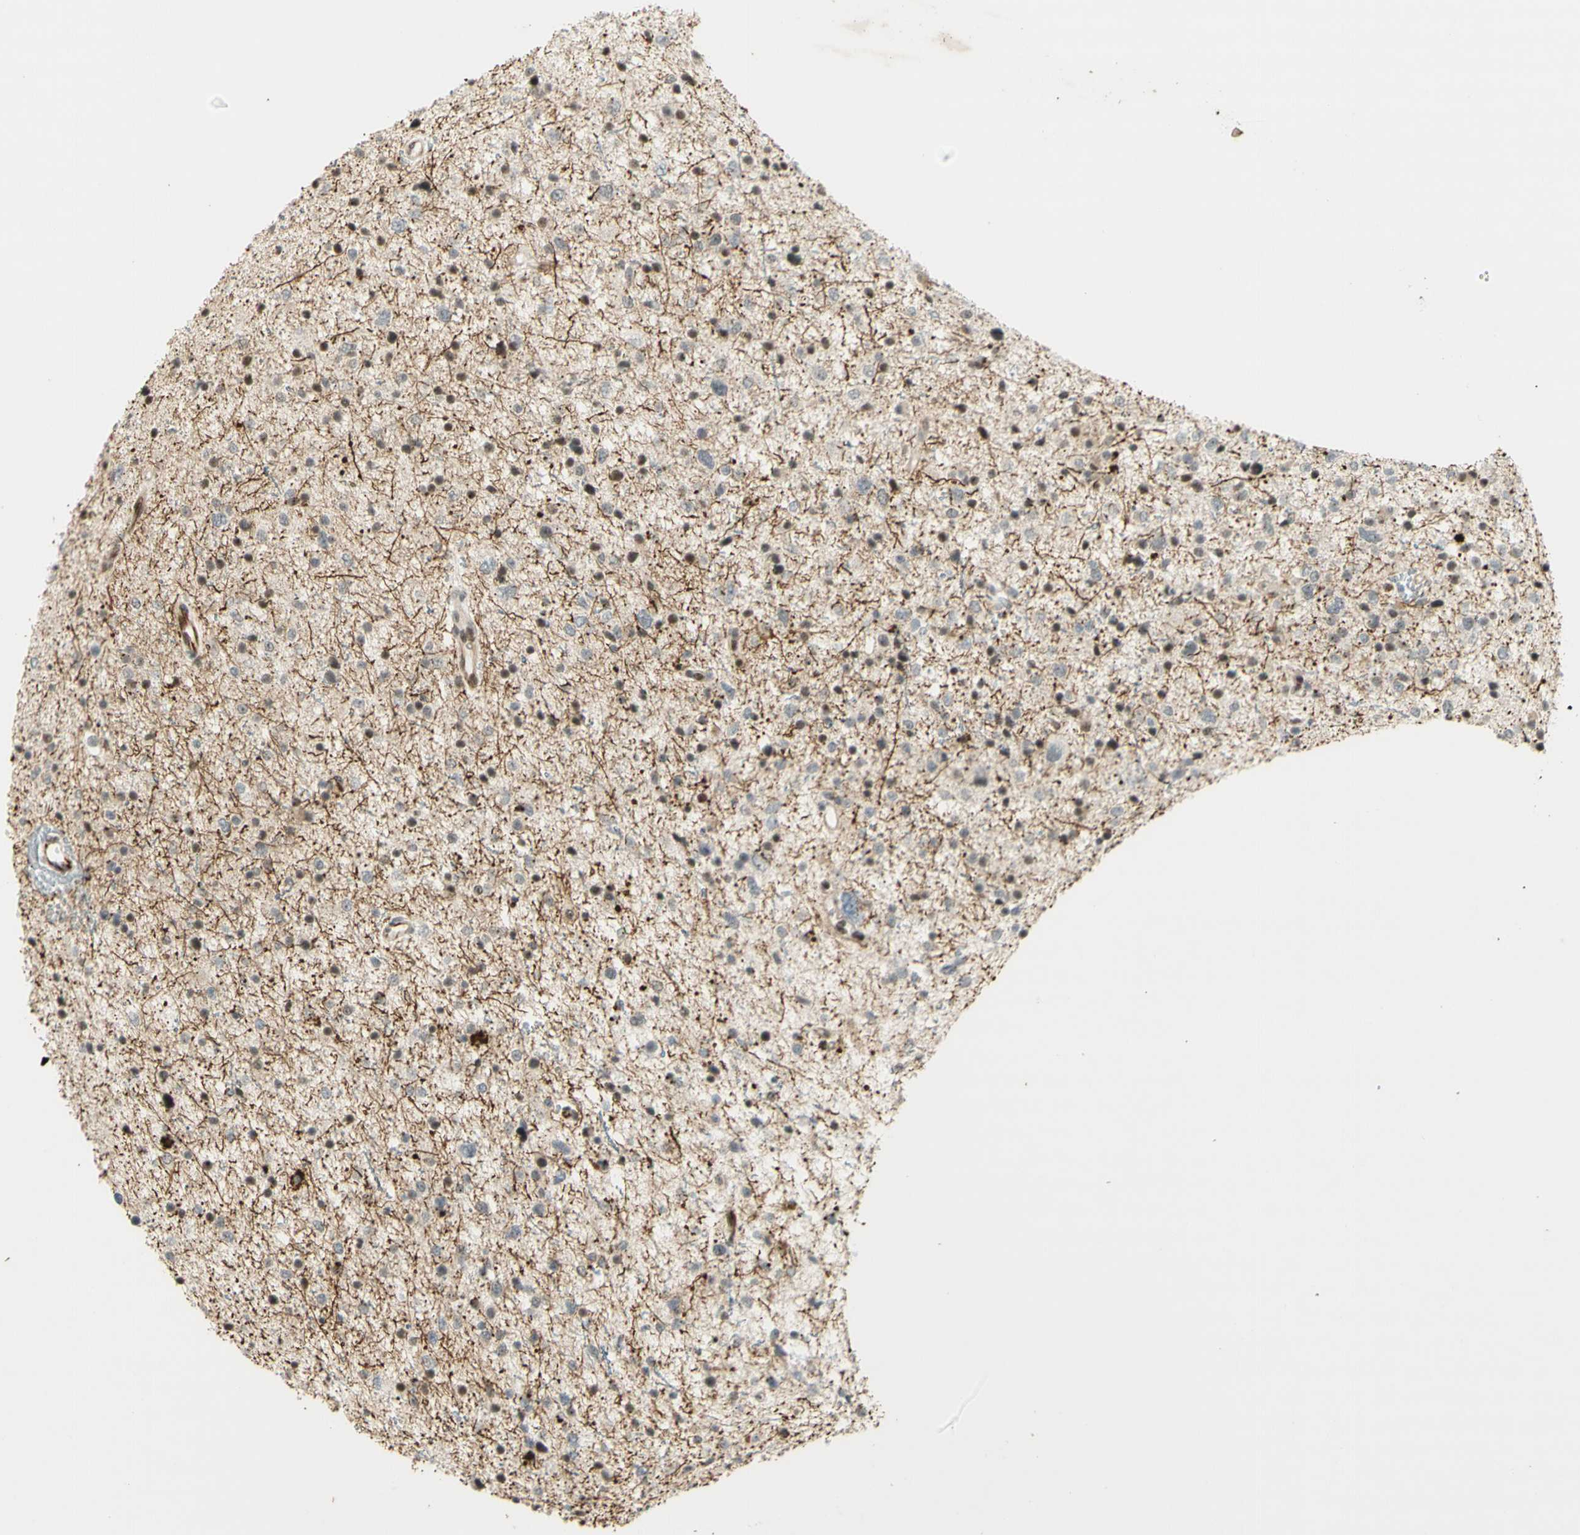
{"staining": {"intensity": "moderate", "quantity": "25%-75%", "location": "cytoplasmic/membranous,nuclear"}, "tissue": "glioma", "cell_type": "Tumor cells", "image_type": "cancer", "snomed": [{"axis": "morphology", "description": "Glioma, malignant, Low grade"}, {"axis": "topography", "description": "Brain"}], "caption": "Immunohistochemistry (DAB) staining of malignant glioma (low-grade) displays moderate cytoplasmic/membranous and nuclear protein staining in approximately 25%-75% of tumor cells.", "gene": "IRF1", "patient": {"sex": "female", "age": 37}}